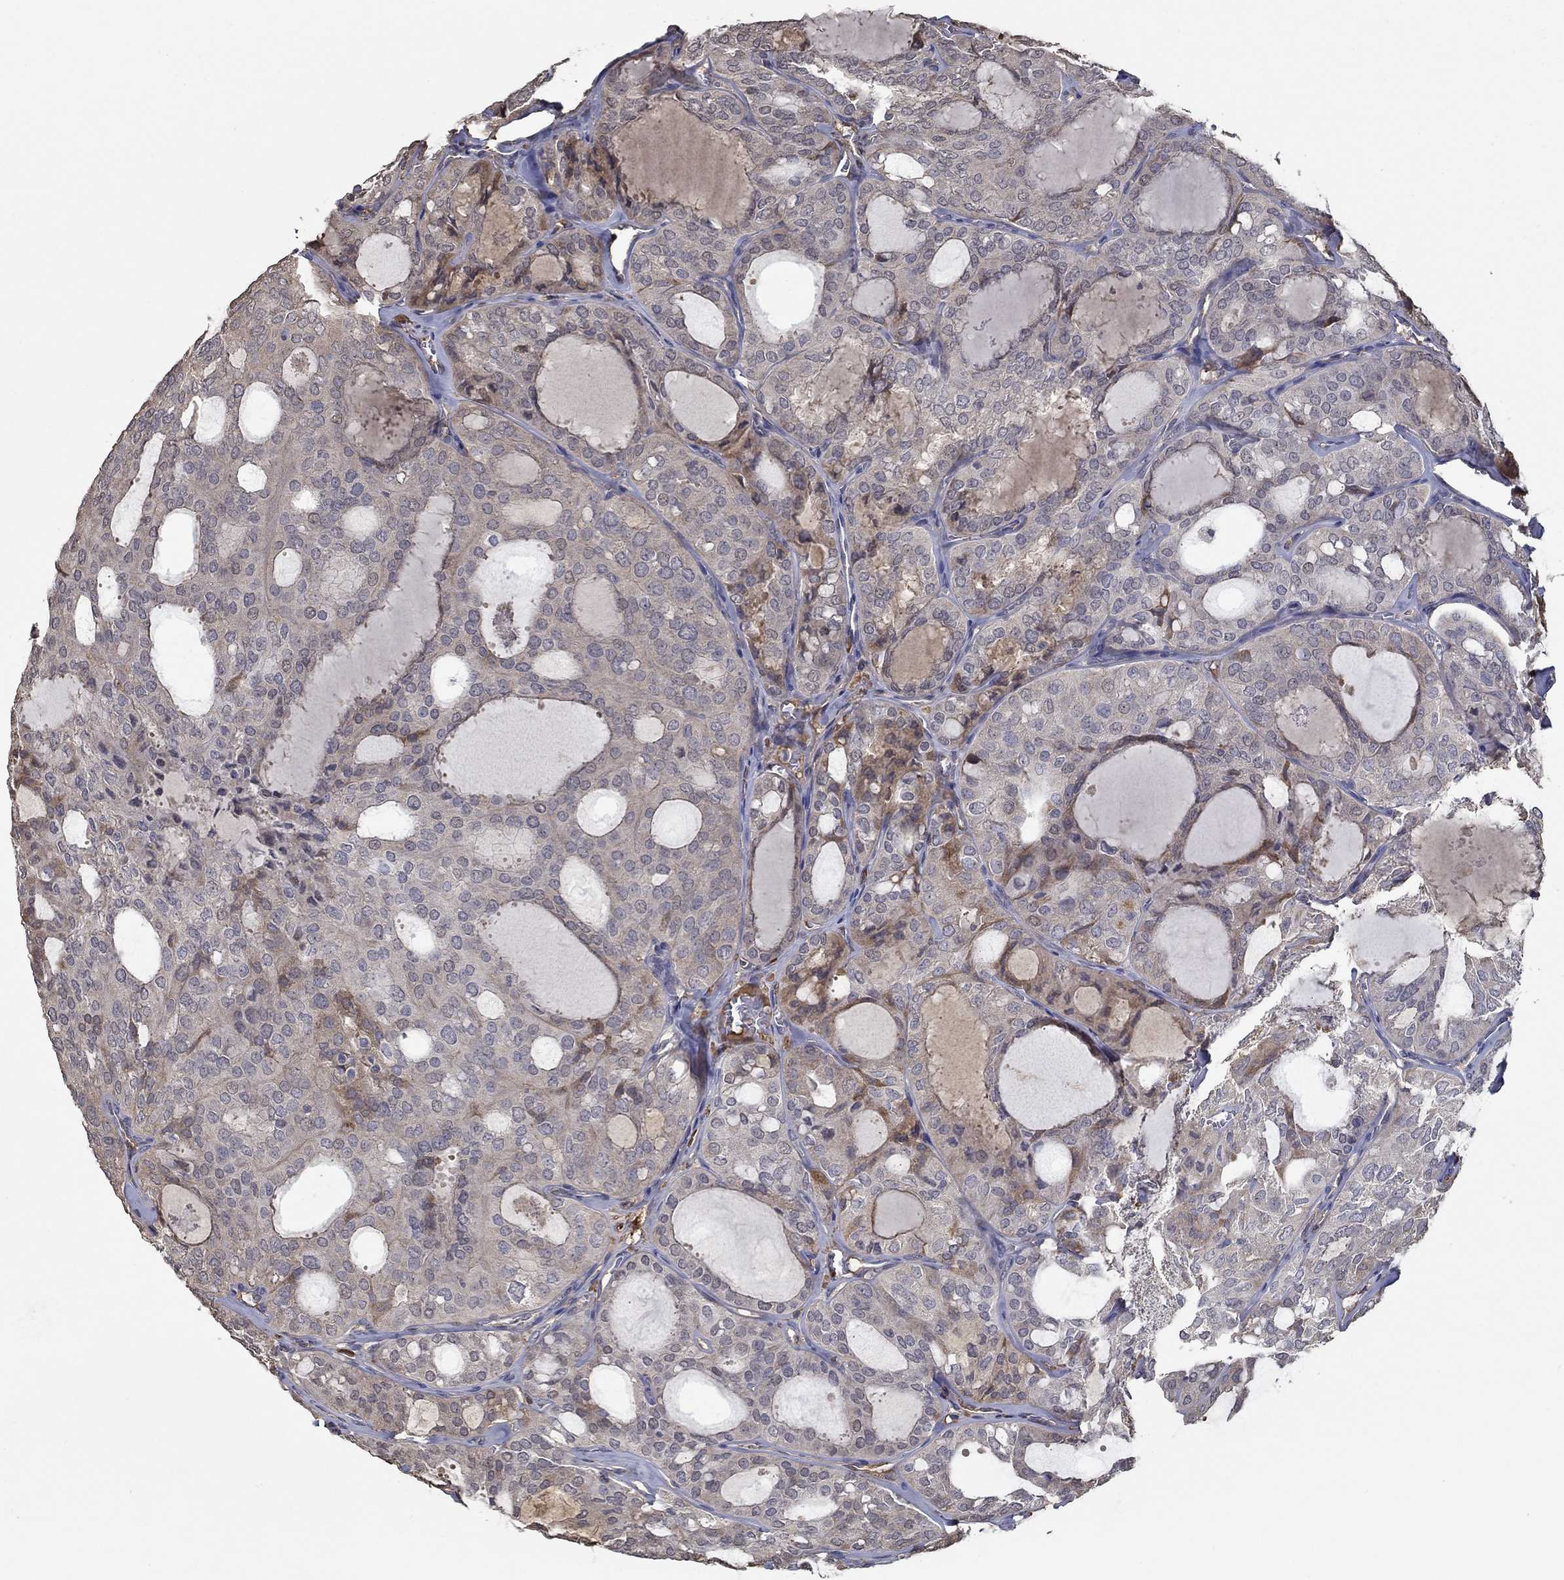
{"staining": {"intensity": "negative", "quantity": "none", "location": "none"}, "tissue": "thyroid cancer", "cell_type": "Tumor cells", "image_type": "cancer", "snomed": [{"axis": "morphology", "description": "Follicular adenoma carcinoma, NOS"}, {"axis": "topography", "description": "Thyroid gland"}], "caption": "Tumor cells show no significant protein staining in follicular adenoma carcinoma (thyroid).", "gene": "IL10", "patient": {"sex": "male", "age": 75}}